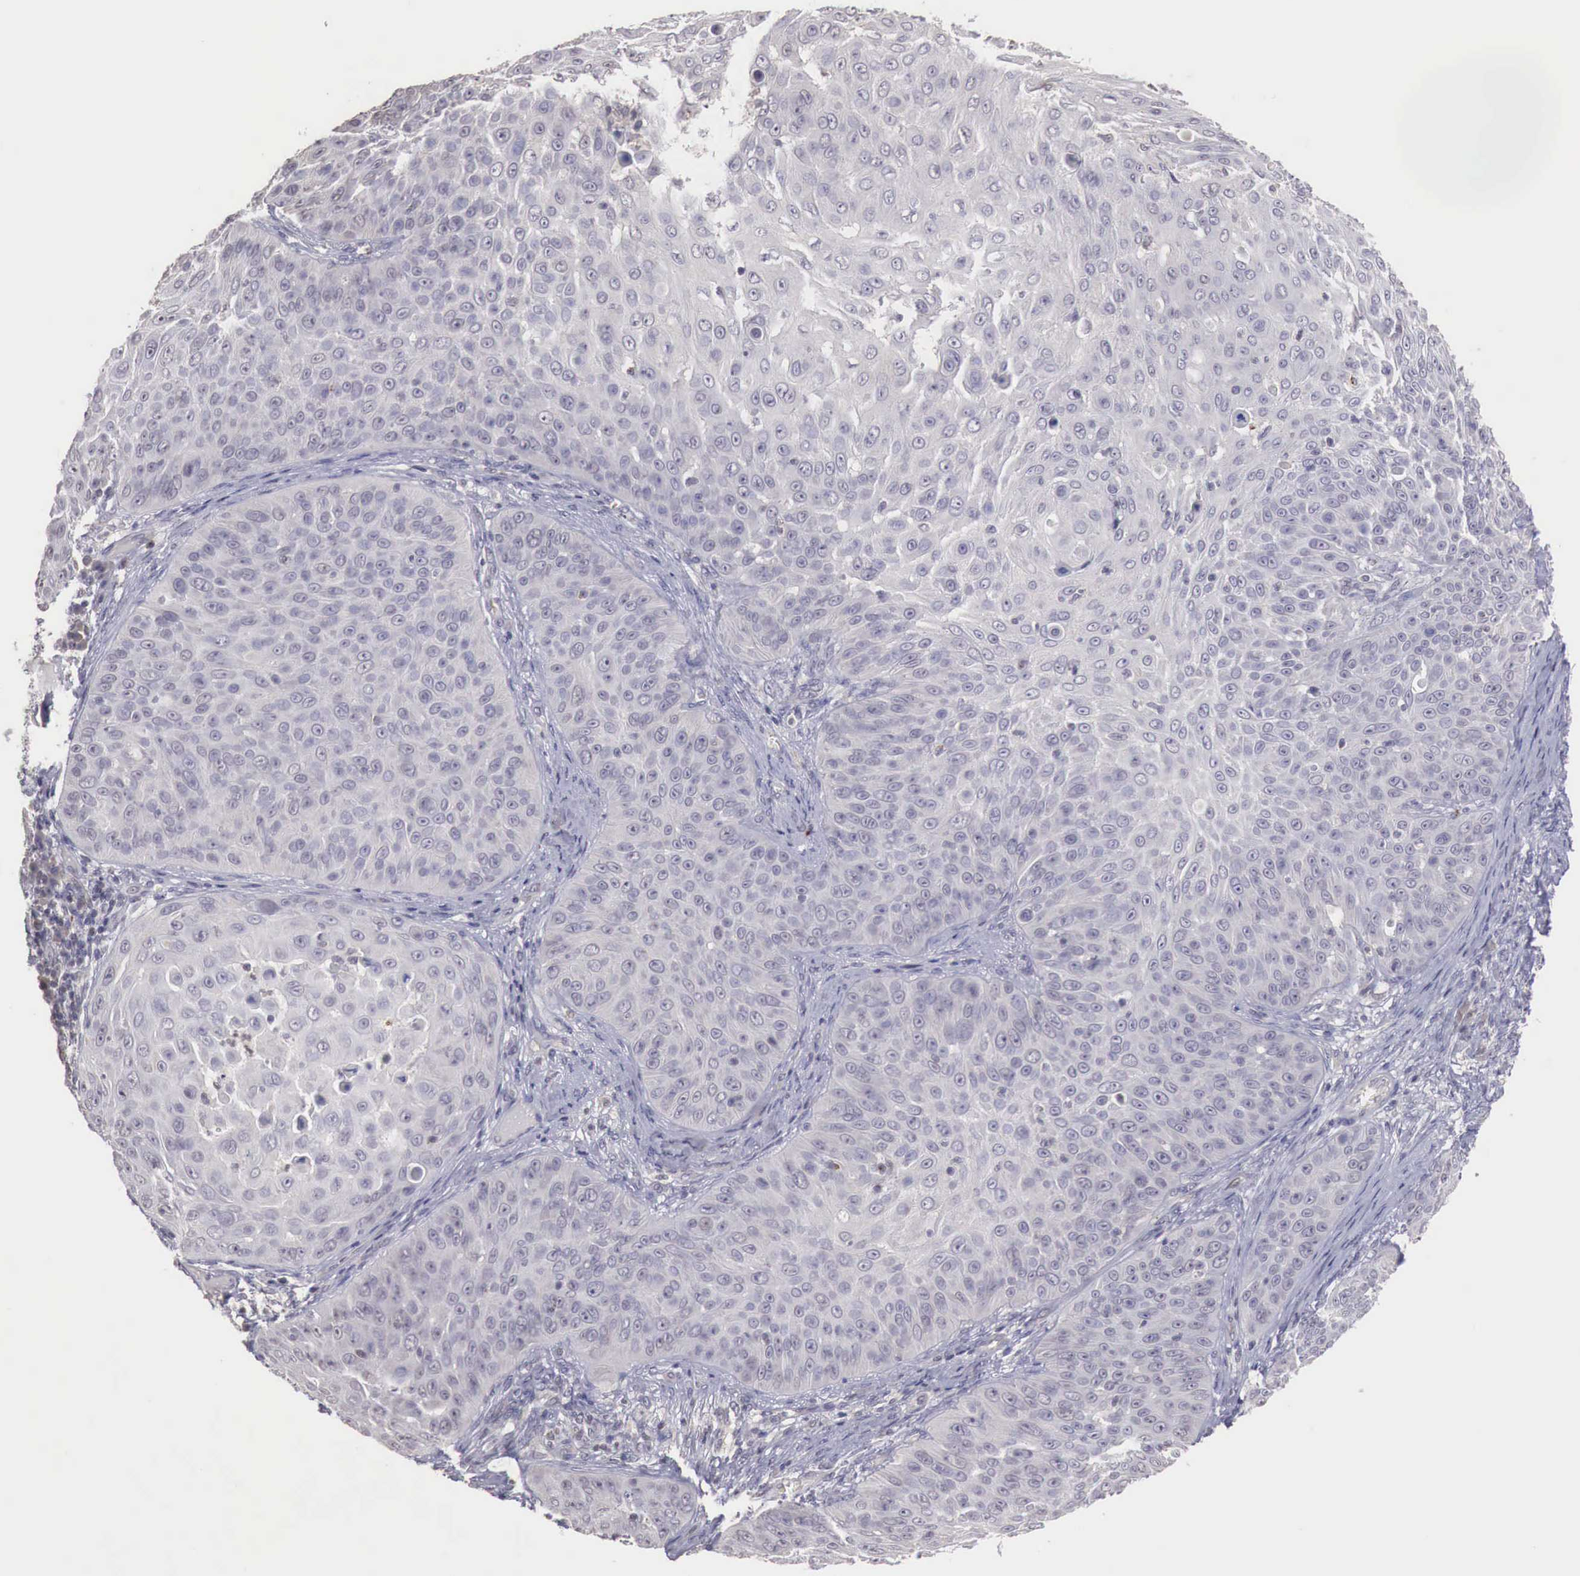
{"staining": {"intensity": "negative", "quantity": "none", "location": "none"}, "tissue": "skin cancer", "cell_type": "Tumor cells", "image_type": "cancer", "snomed": [{"axis": "morphology", "description": "Squamous cell carcinoma, NOS"}, {"axis": "topography", "description": "Skin"}], "caption": "DAB immunohistochemical staining of skin cancer shows no significant expression in tumor cells. (Stains: DAB immunohistochemistry with hematoxylin counter stain, Microscopy: brightfield microscopy at high magnification).", "gene": "TBC1D9", "patient": {"sex": "male", "age": 82}}